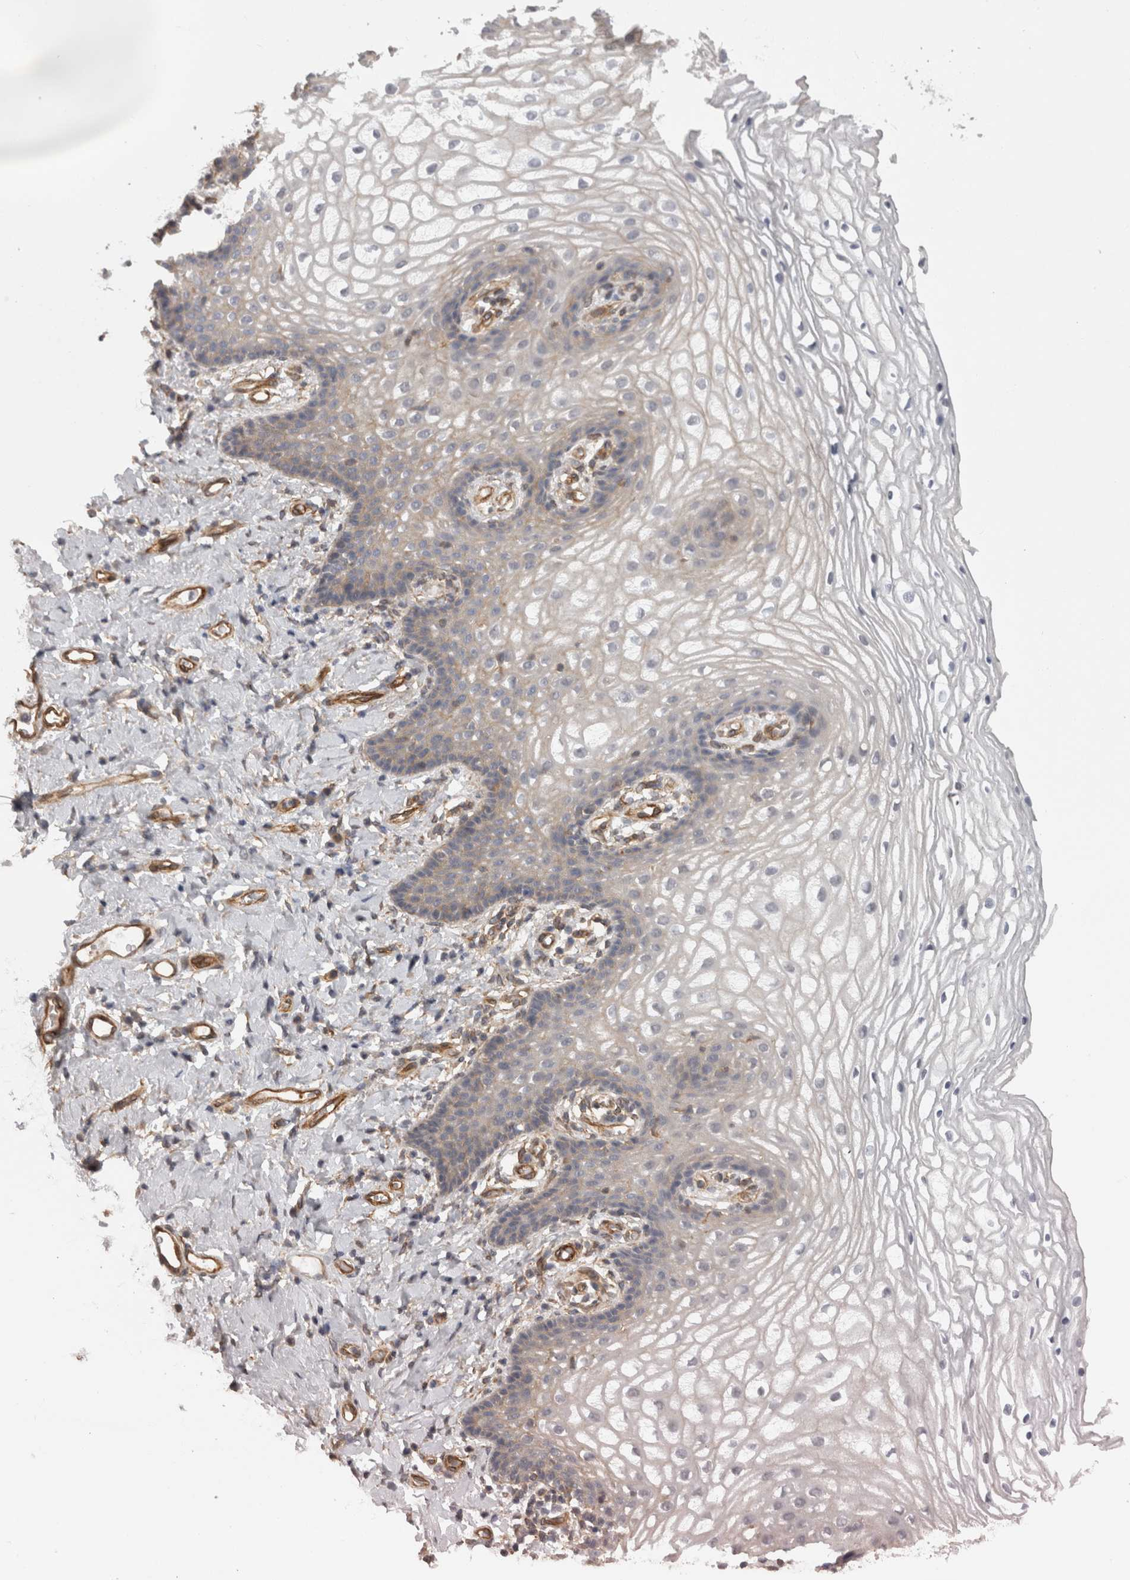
{"staining": {"intensity": "weak", "quantity": "<25%", "location": "cytoplasmic/membranous"}, "tissue": "vagina", "cell_type": "Squamous epithelial cells", "image_type": "normal", "snomed": [{"axis": "morphology", "description": "Normal tissue, NOS"}, {"axis": "topography", "description": "Vagina"}], "caption": "Micrograph shows no significant protein expression in squamous epithelial cells of unremarkable vagina.", "gene": "RMDN1", "patient": {"sex": "female", "age": 60}}